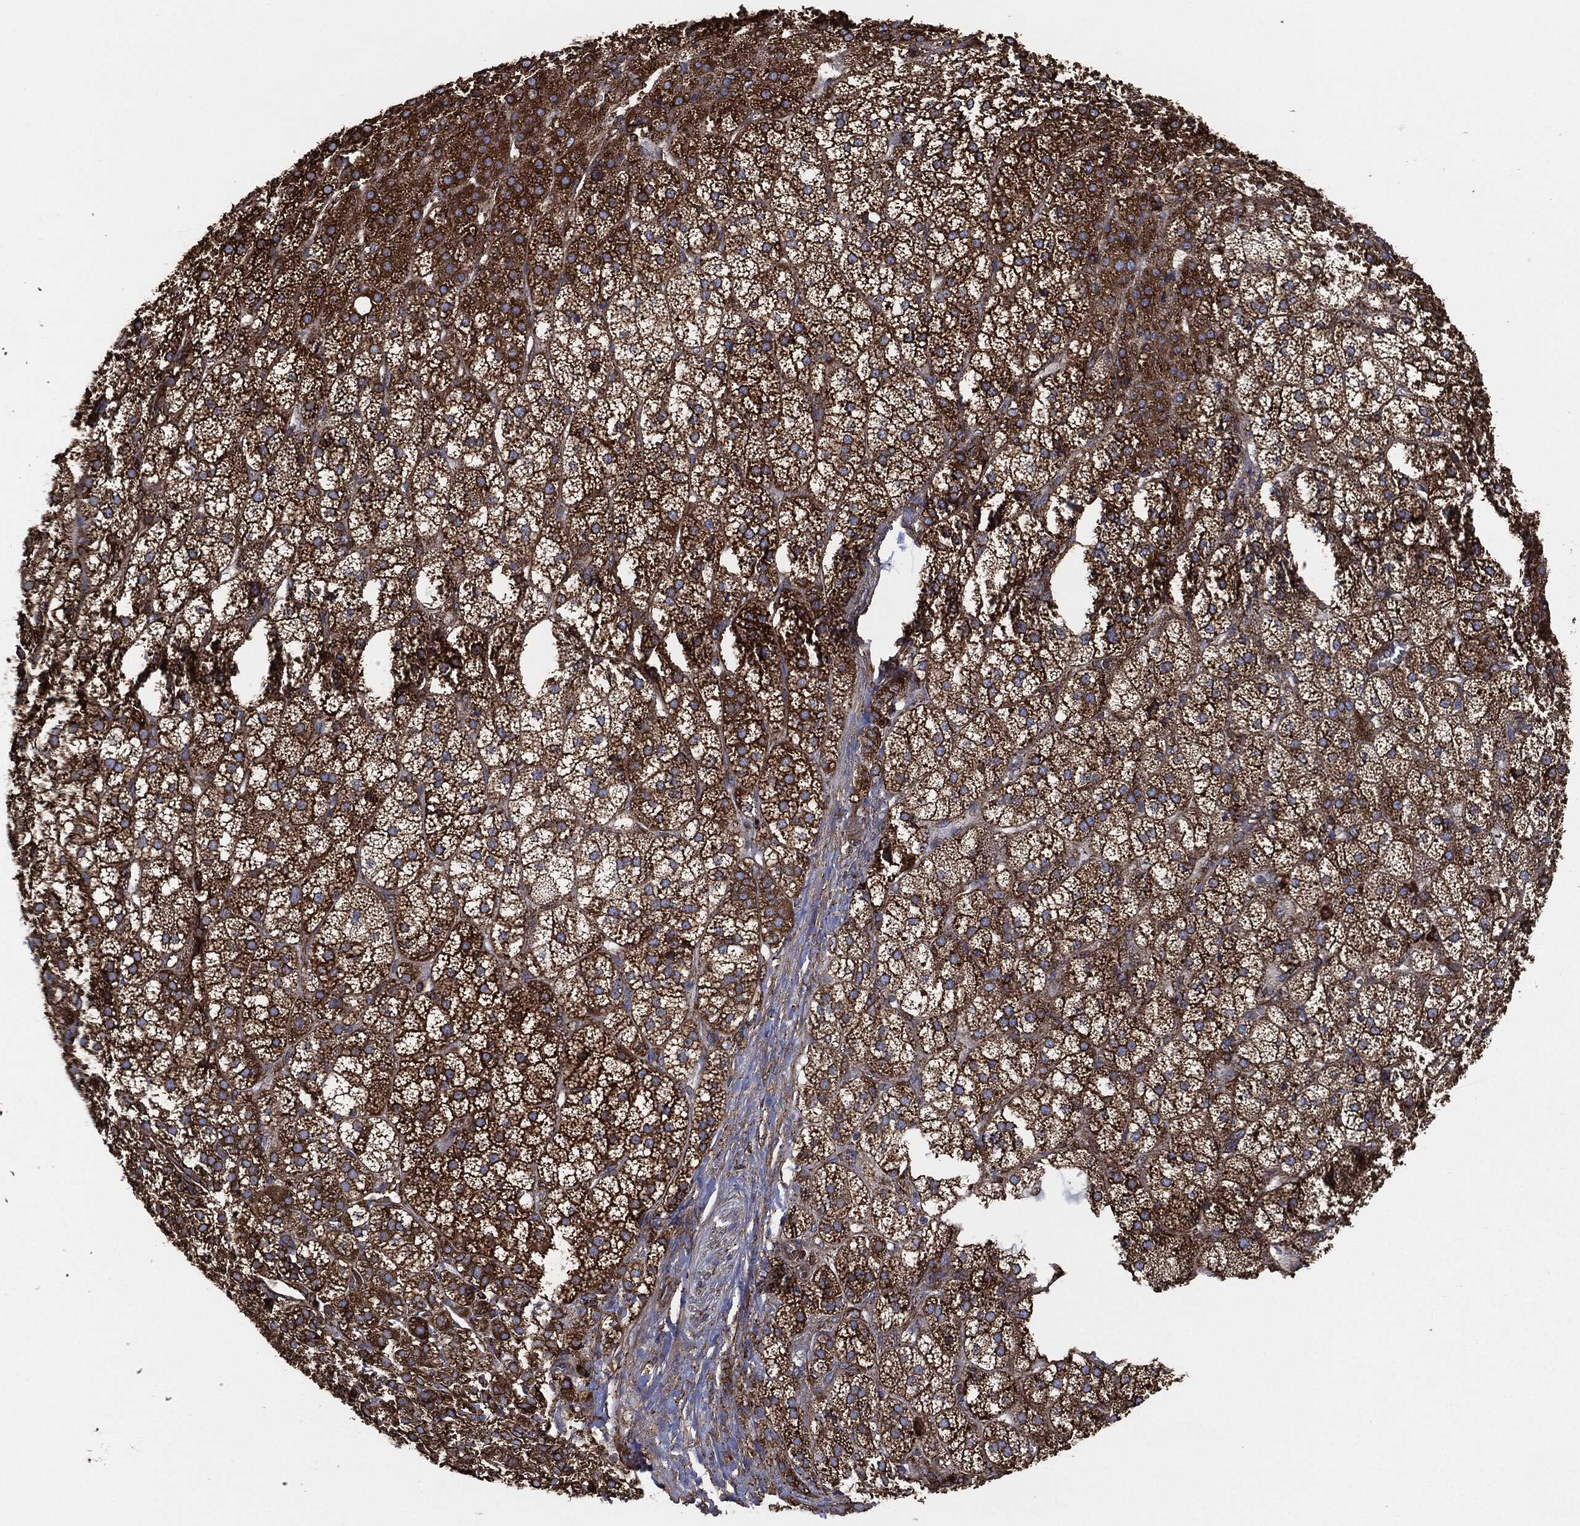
{"staining": {"intensity": "strong", "quantity": ">75%", "location": "cytoplasmic/membranous"}, "tissue": "adrenal gland", "cell_type": "Glandular cells", "image_type": "normal", "snomed": [{"axis": "morphology", "description": "Normal tissue, NOS"}, {"axis": "topography", "description": "Adrenal gland"}], "caption": "Glandular cells display strong cytoplasmic/membranous staining in about >75% of cells in unremarkable adrenal gland.", "gene": "AMFR", "patient": {"sex": "female", "age": 60}}